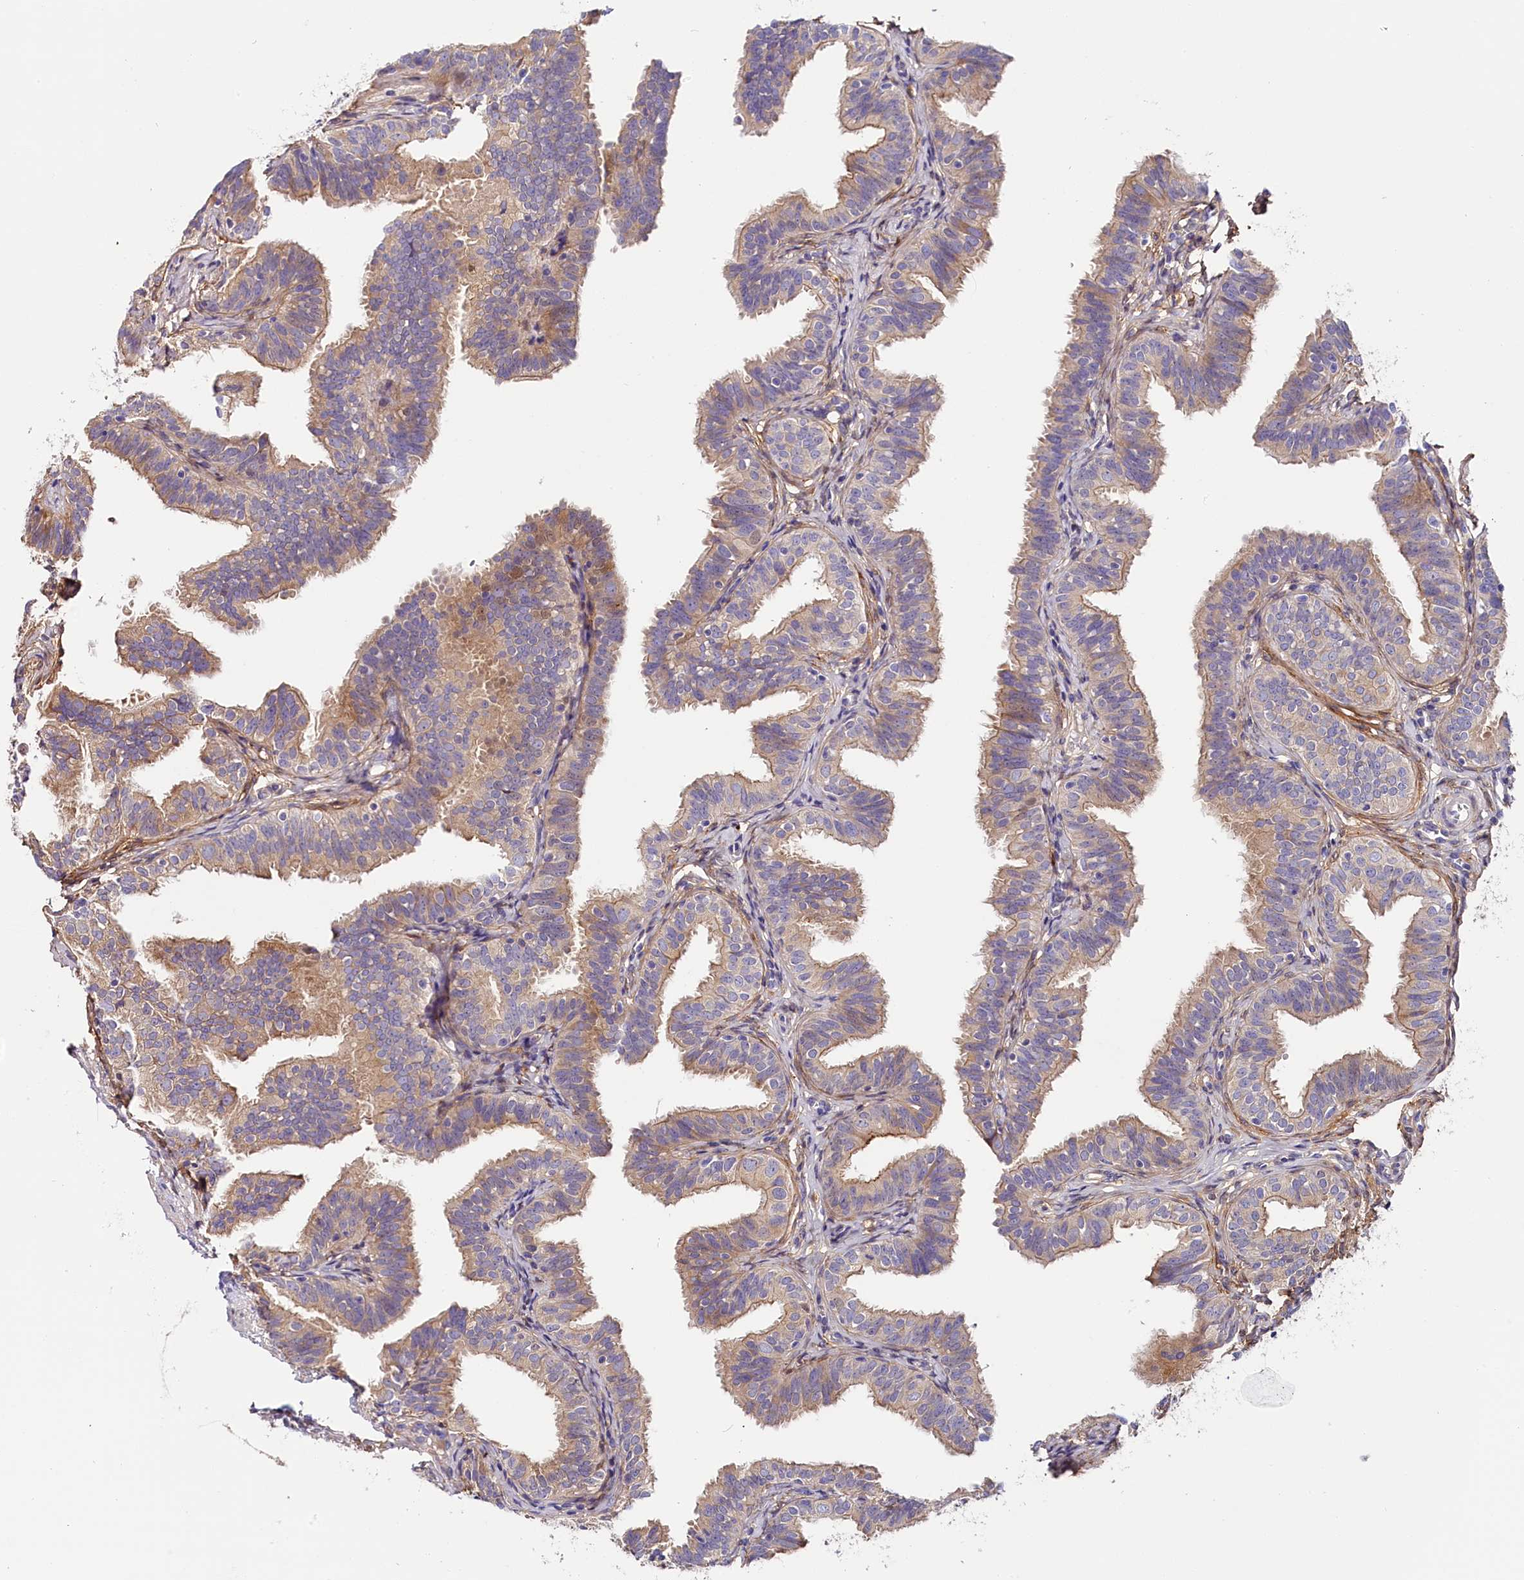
{"staining": {"intensity": "weak", "quantity": "25%-75%", "location": "cytoplasmic/membranous"}, "tissue": "fallopian tube", "cell_type": "Glandular cells", "image_type": "normal", "snomed": [{"axis": "morphology", "description": "Normal tissue, NOS"}, {"axis": "topography", "description": "Fallopian tube"}], "caption": "This micrograph displays immunohistochemistry staining of benign human fallopian tube, with low weak cytoplasmic/membranous positivity in approximately 25%-75% of glandular cells.", "gene": "KATNB1", "patient": {"sex": "female", "age": 35}}